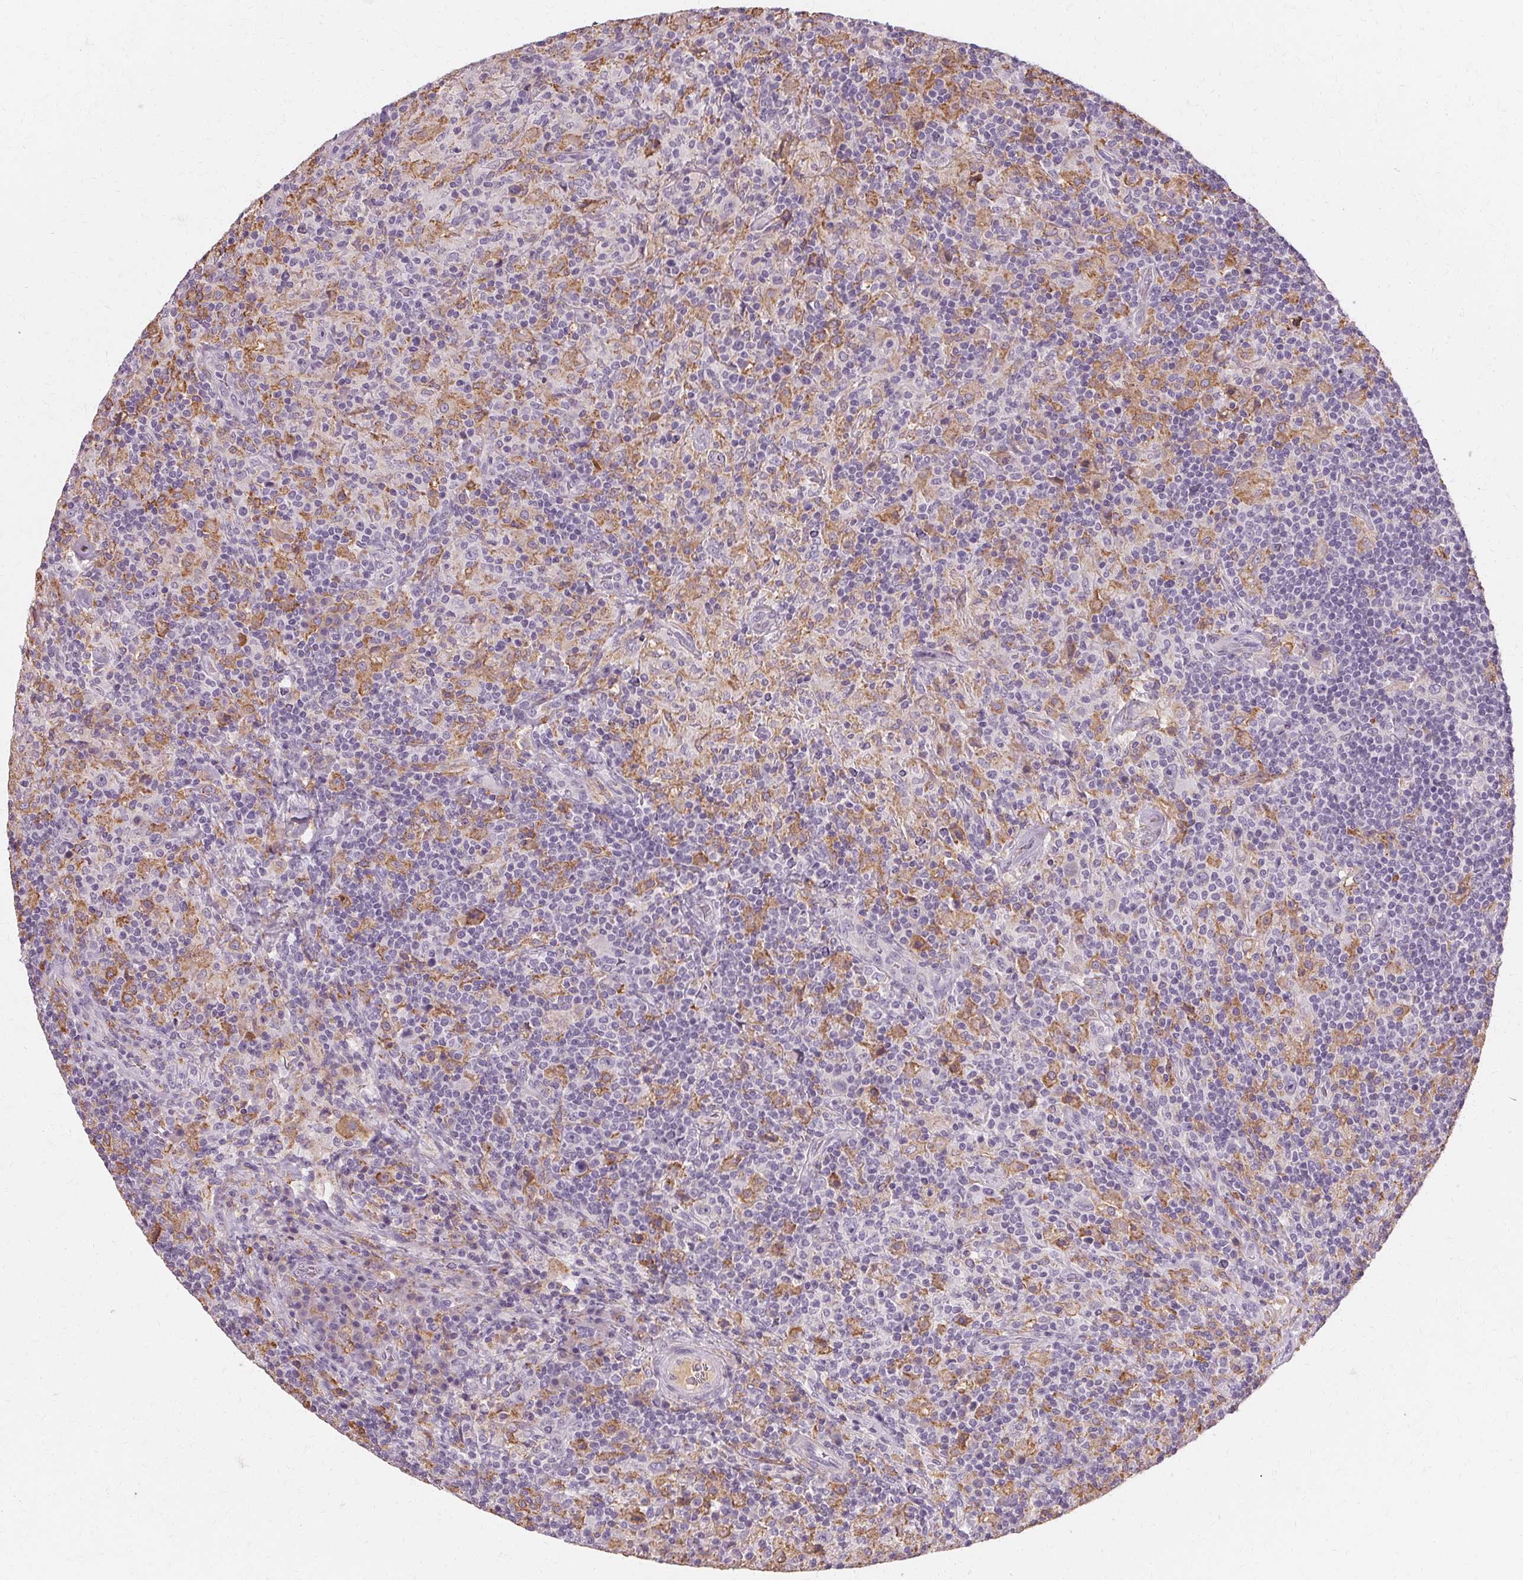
{"staining": {"intensity": "negative", "quantity": "none", "location": "none"}, "tissue": "lymphoma", "cell_type": "Tumor cells", "image_type": "cancer", "snomed": [{"axis": "morphology", "description": "Hodgkin's disease, NOS"}, {"axis": "topography", "description": "Lymph node"}], "caption": "Human lymphoma stained for a protein using immunohistochemistry exhibits no expression in tumor cells.", "gene": "IFNGR1", "patient": {"sex": "male", "age": 70}}